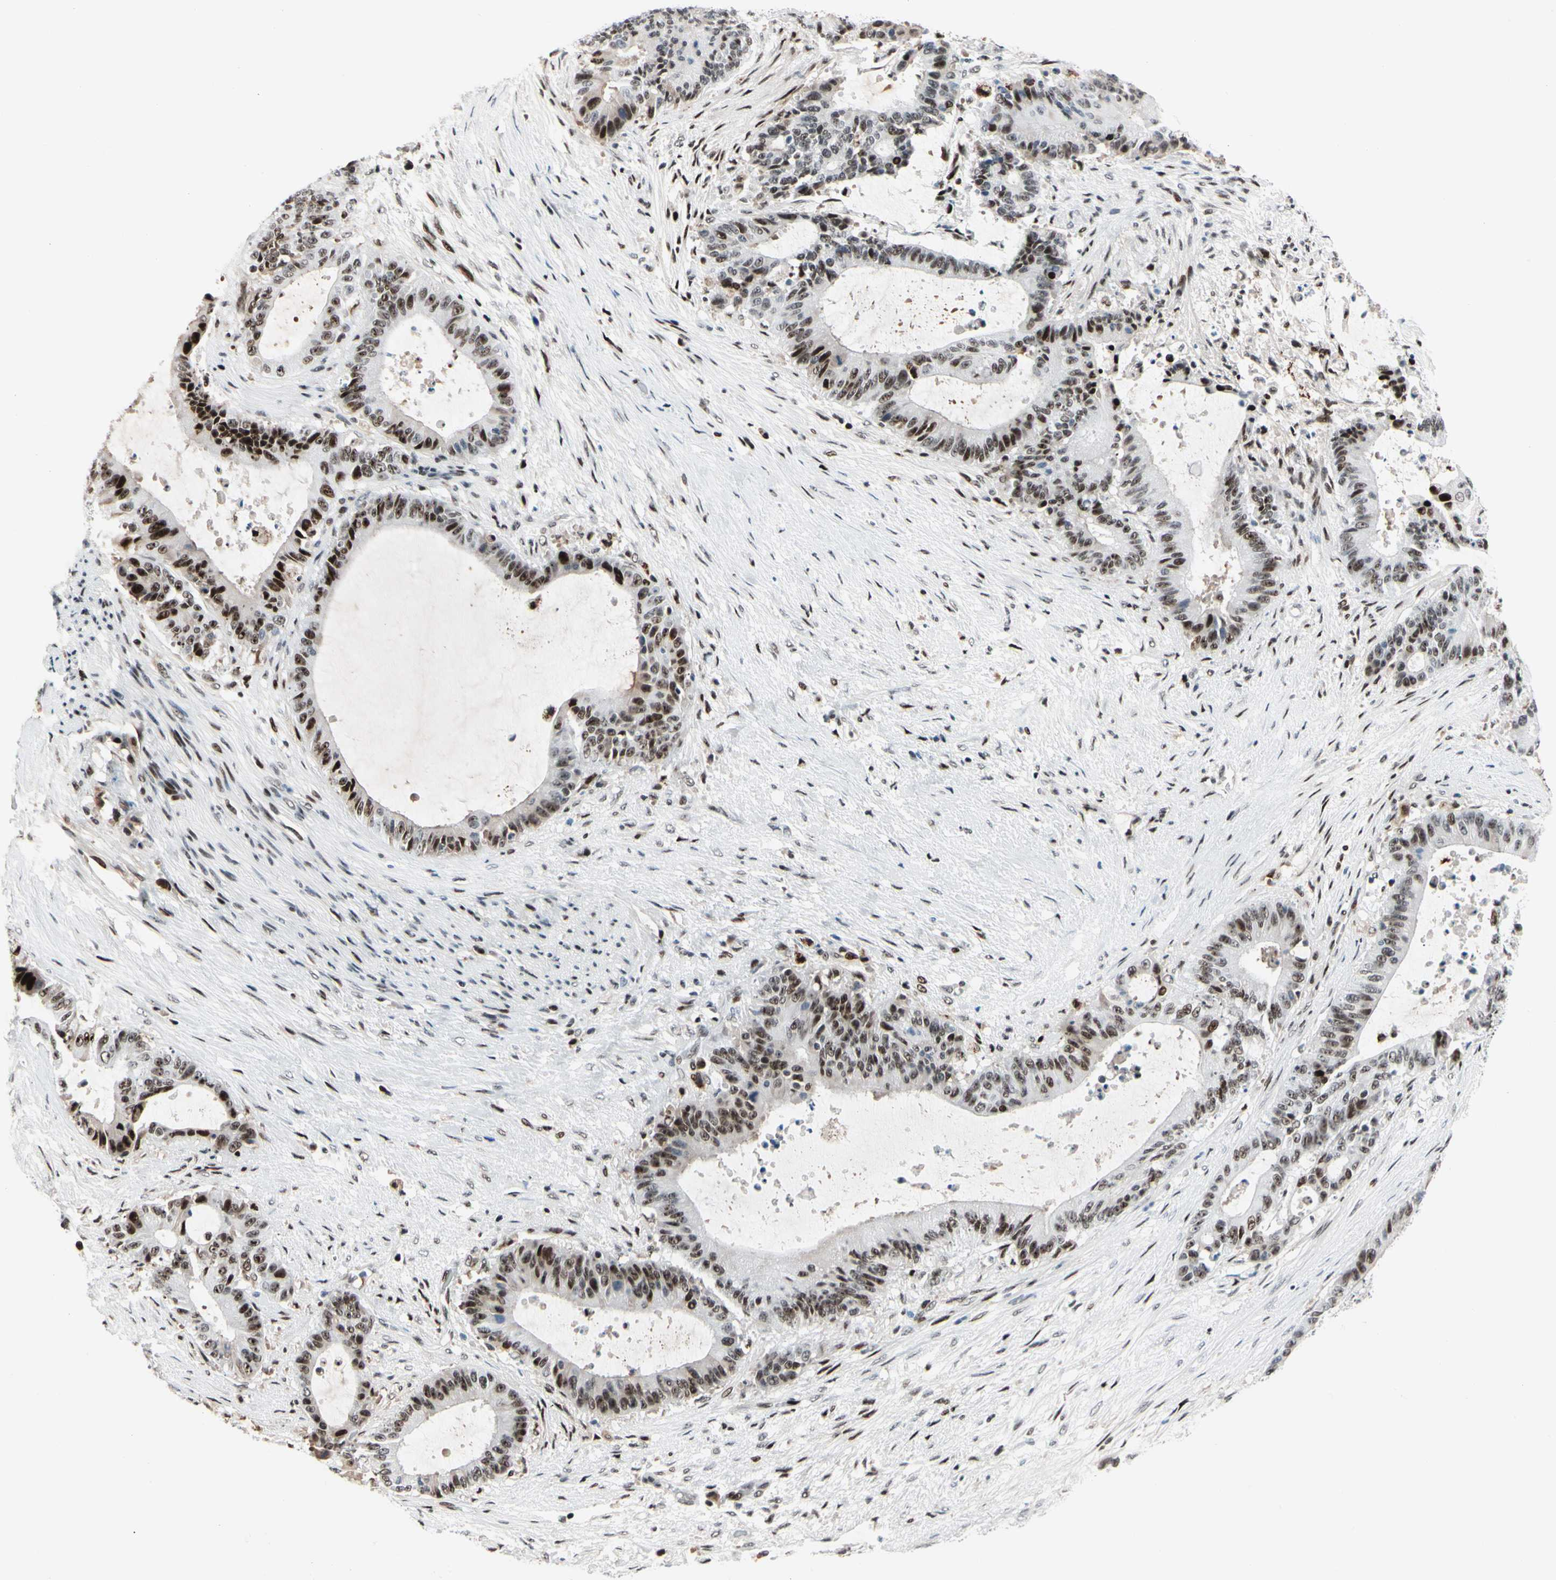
{"staining": {"intensity": "strong", "quantity": ">75%", "location": "nuclear"}, "tissue": "liver cancer", "cell_type": "Tumor cells", "image_type": "cancer", "snomed": [{"axis": "morphology", "description": "Cholangiocarcinoma"}, {"axis": "topography", "description": "Liver"}], "caption": "High-power microscopy captured an immunohistochemistry (IHC) histopathology image of liver cancer (cholangiocarcinoma), revealing strong nuclear staining in approximately >75% of tumor cells. (DAB (3,3'-diaminobenzidine) IHC with brightfield microscopy, high magnification).", "gene": "FOXO3", "patient": {"sex": "female", "age": 73}}